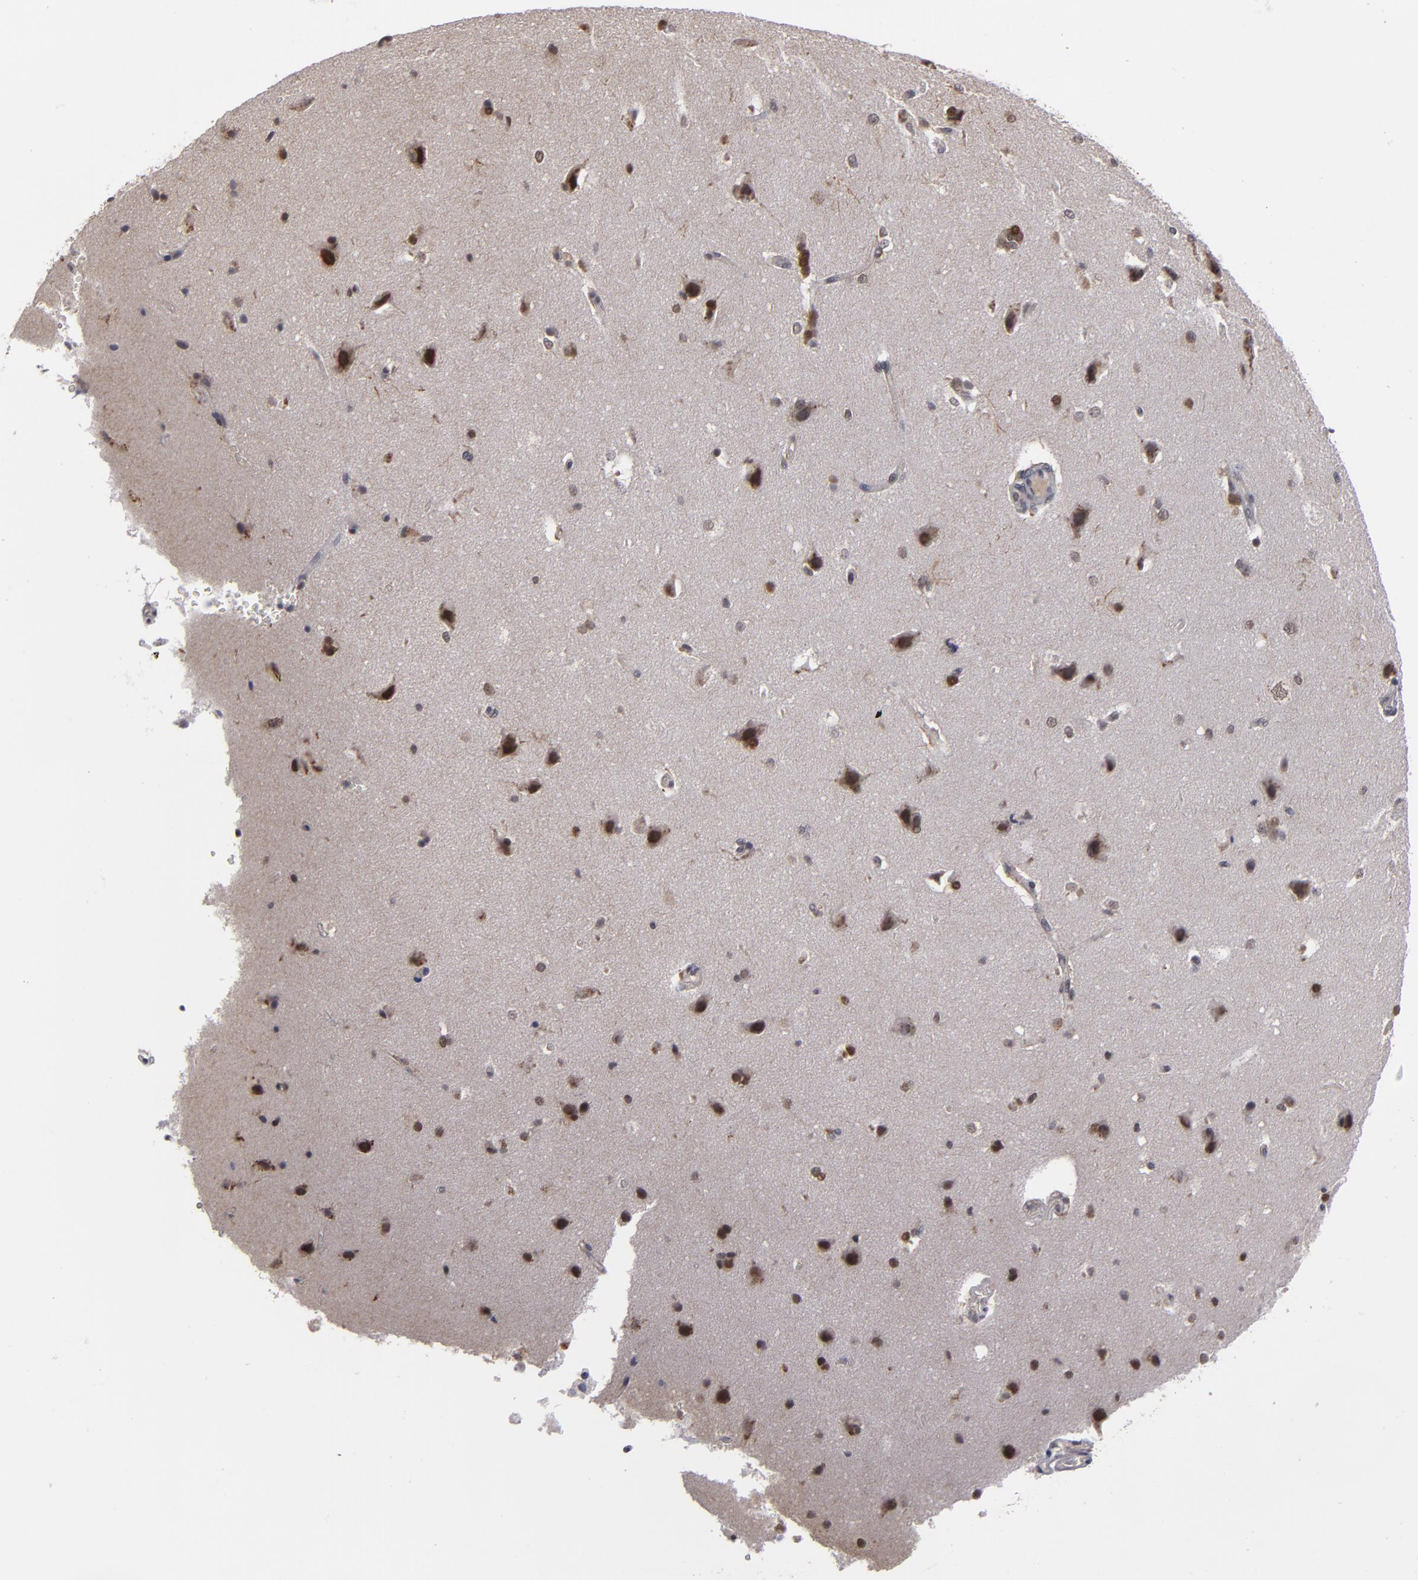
{"staining": {"intensity": "moderate", "quantity": ">75%", "location": "nuclear"}, "tissue": "cerebral cortex", "cell_type": "Endothelial cells", "image_type": "normal", "snomed": [{"axis": "morphology", "description": "Normal tissue, NOS"}, {"axis": "topography", "description": "Cerebral cortex"}], "caption": "Immunohistochemical staining of unremarkable cerebral cortex exhibits >75% levels of moderate nuclear protein positivity in approximately >75% of endothelial cells.", "gene": "ZNF75A", "patient": {"sex": "female", "age": 45}}